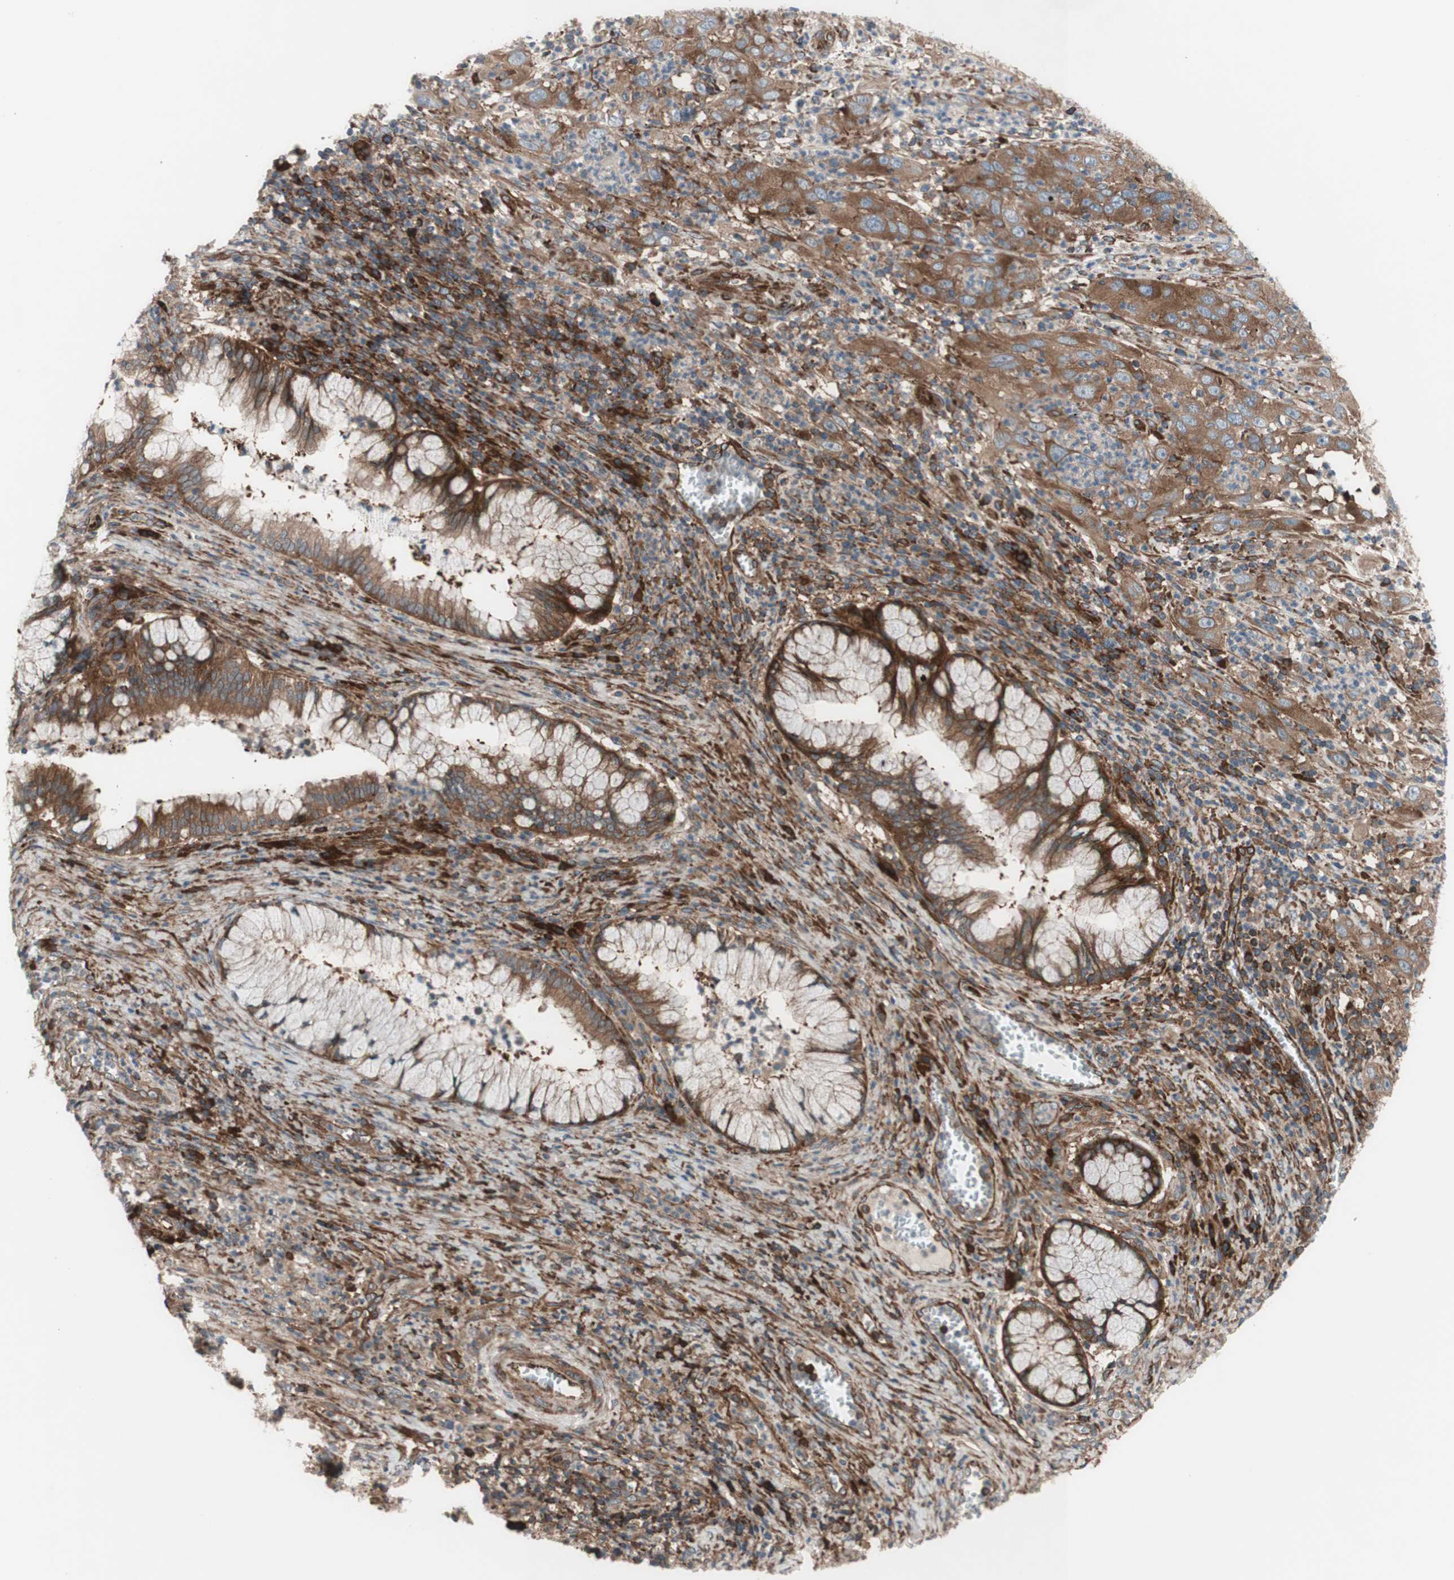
{"staining": {"intensity": "moderate", "quantity": ">75%", "location": "cytoplasmic/membranous"}, "tissue": "cervical cancer", "cell_type": "Tumor cells", "image_type": "cancer", "snomed": [{"axis": "morphology", "description": "Squamous cell carcinoma, NOS"}, {"axis": "topography", "description": "Cervix"}], "caption": "The photomicrograph displays staining of squamous cell carcinoma (cervical), revealing moderate cytoplasmic/membranous protein positivity (brown color) within tumor cells. The protein is shown in brown color, while the nuclei are stained blue.", "gene": "CCN4", "patient": {"sex": "female", "age": 32}}